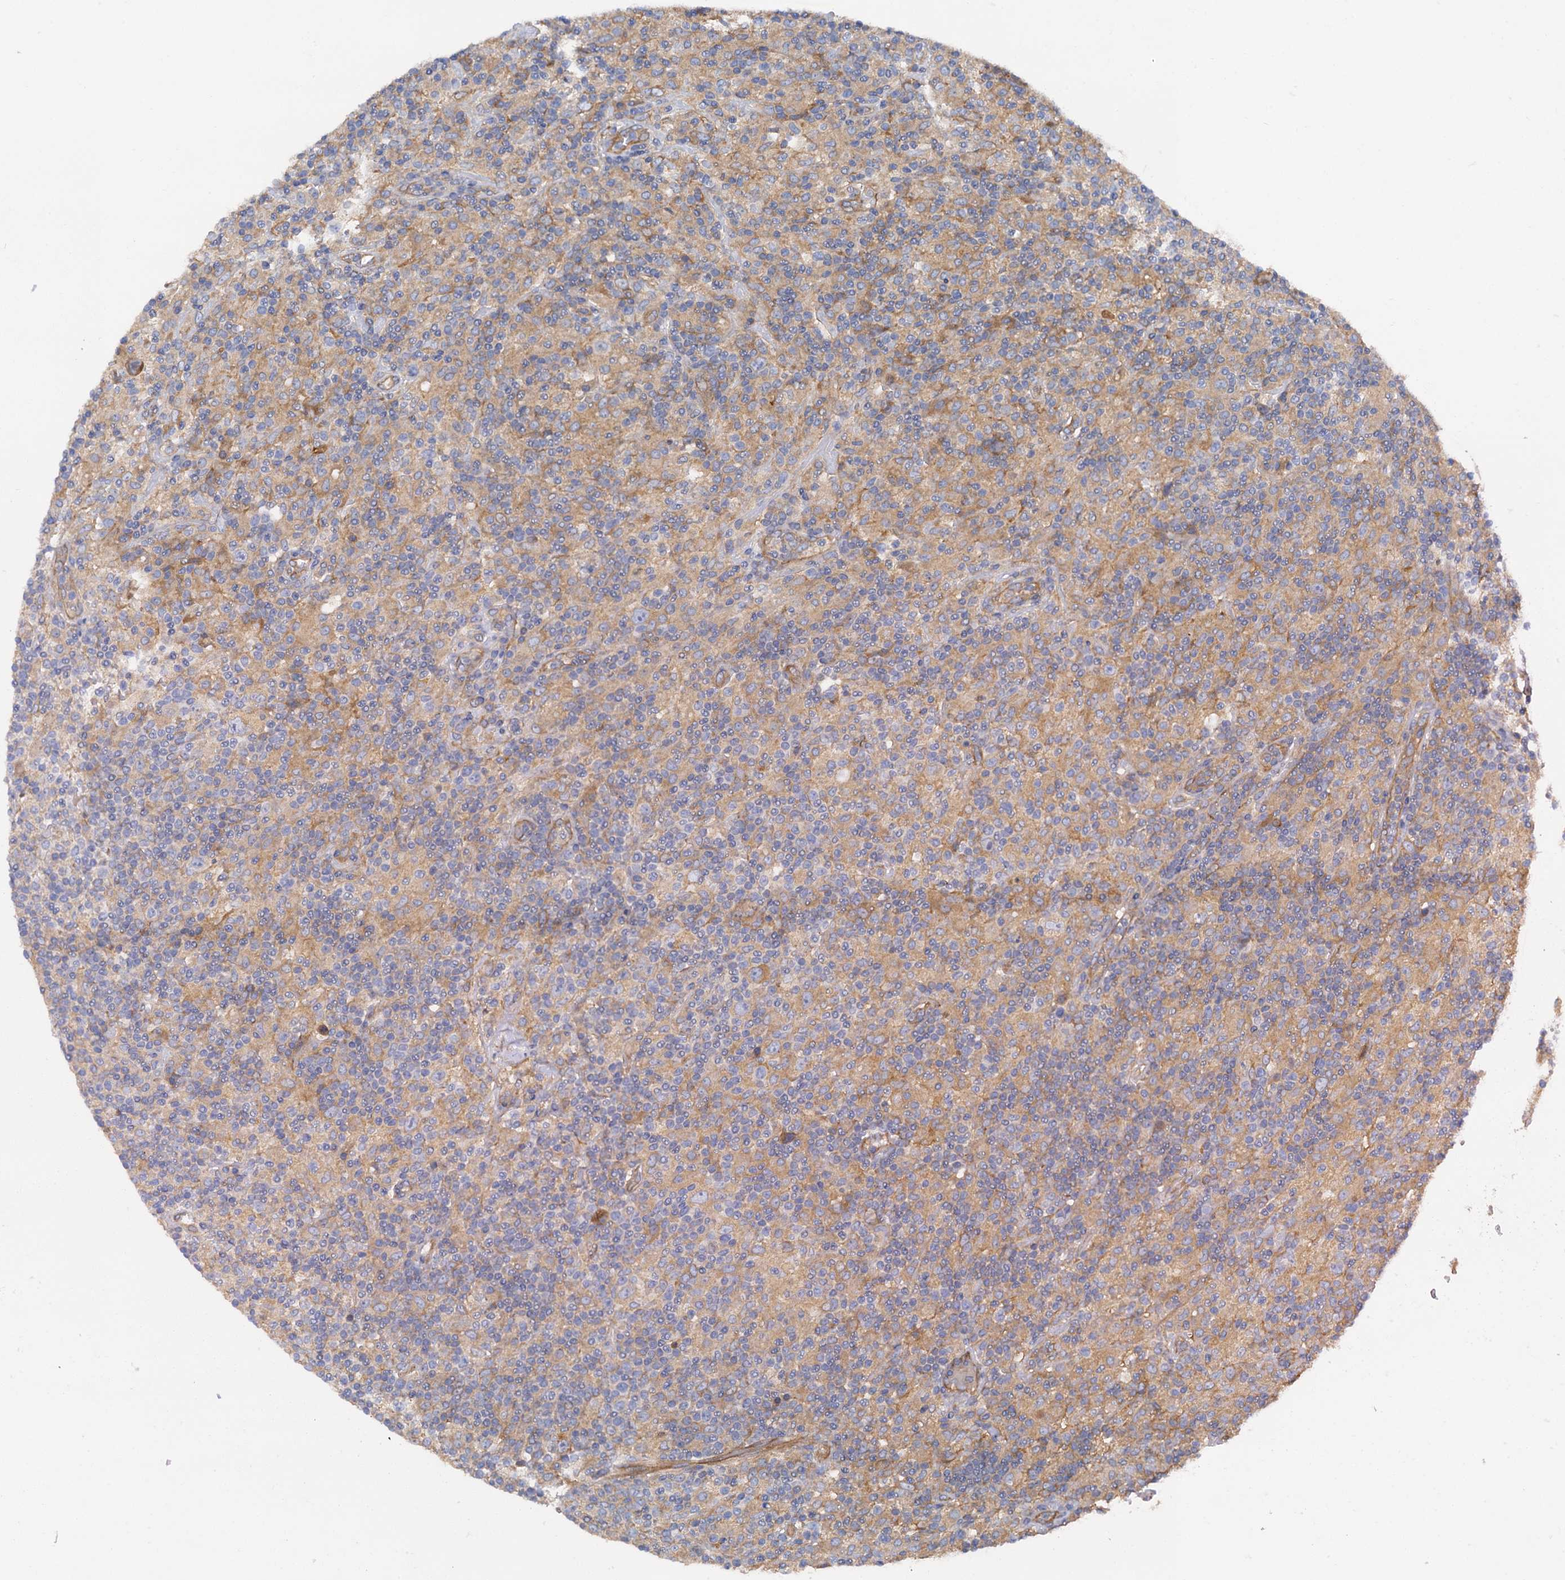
{"staining": {"intensity": "negative", "quantity": "none", "location": "none"}, "tissue": "lymphoma", "cell_type": "Tumor cells", "image_type": "cancer", "snomed": [{"axis": "morphology", "description": "Hodgkin's disease, NOS"}, {"axis": "topography", "description": "Lymph node"}], "caption": "This micrograph is of lymphoma stained with immunohistochemistry to label a protein in brown with the nuclei are counter-stained blue. There is no positivity in tumor cells.", "gene": "MRPL48", "patient": {"sex": "male", "age": 70}}